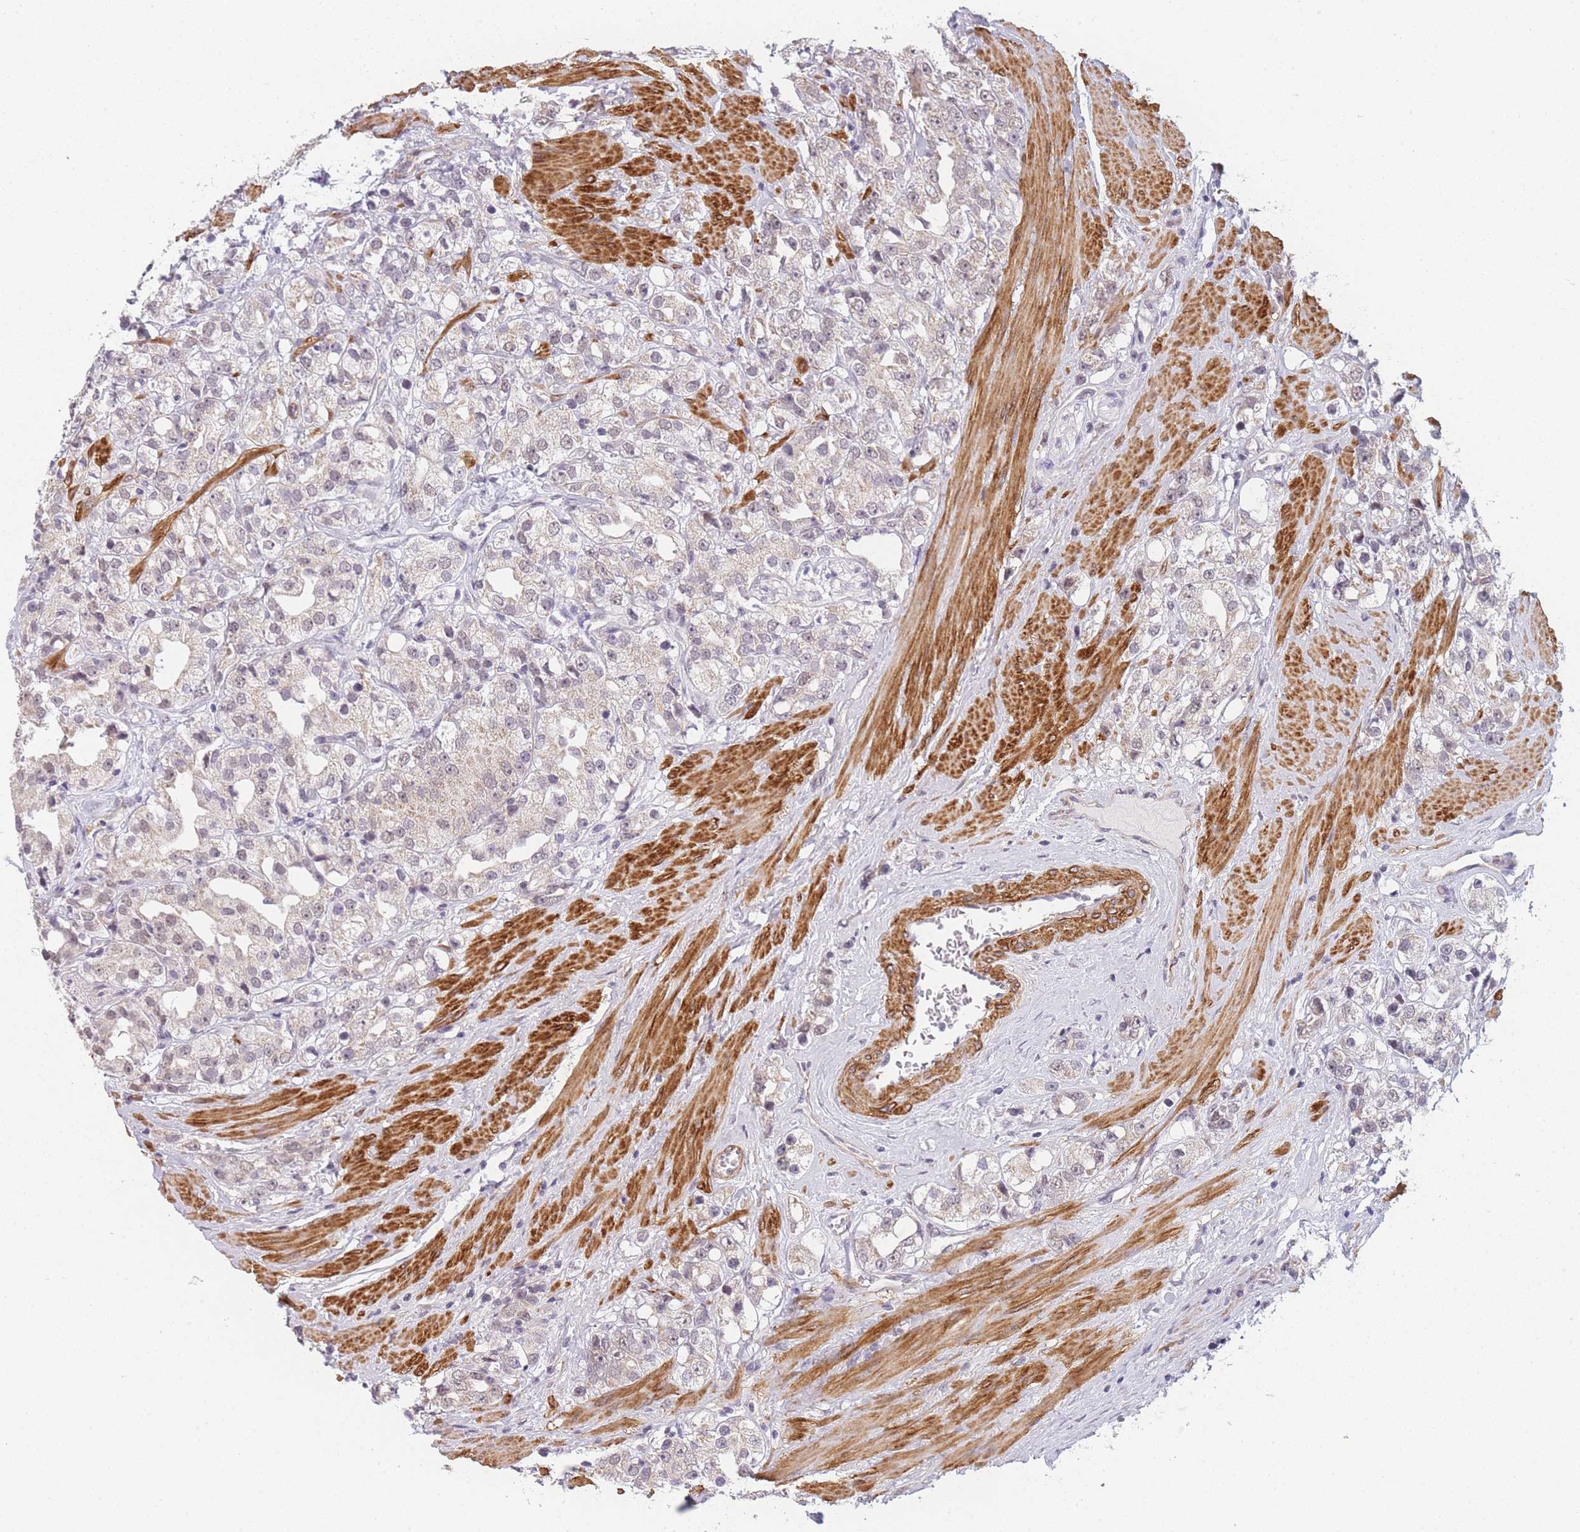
{"staining": {"intensity": "negative", "quantity": "none", "location": "none"}, "tissue": "prostate cancer", "cell_type": "Tumor cells", "image_type": "cancer", "snomed": [{"axis": "morphology", "description": "Adenocarcinoma, NOS"}, {"axis": "topography", "description": "Prostate"}], "caption": "This is an immunohistochemistry histopathology image of human adenocarcinoma (prostate). There is no staining in tumor cells.", "gene": "SIN3B", "patient": {"sex": "male", "age": 79}}